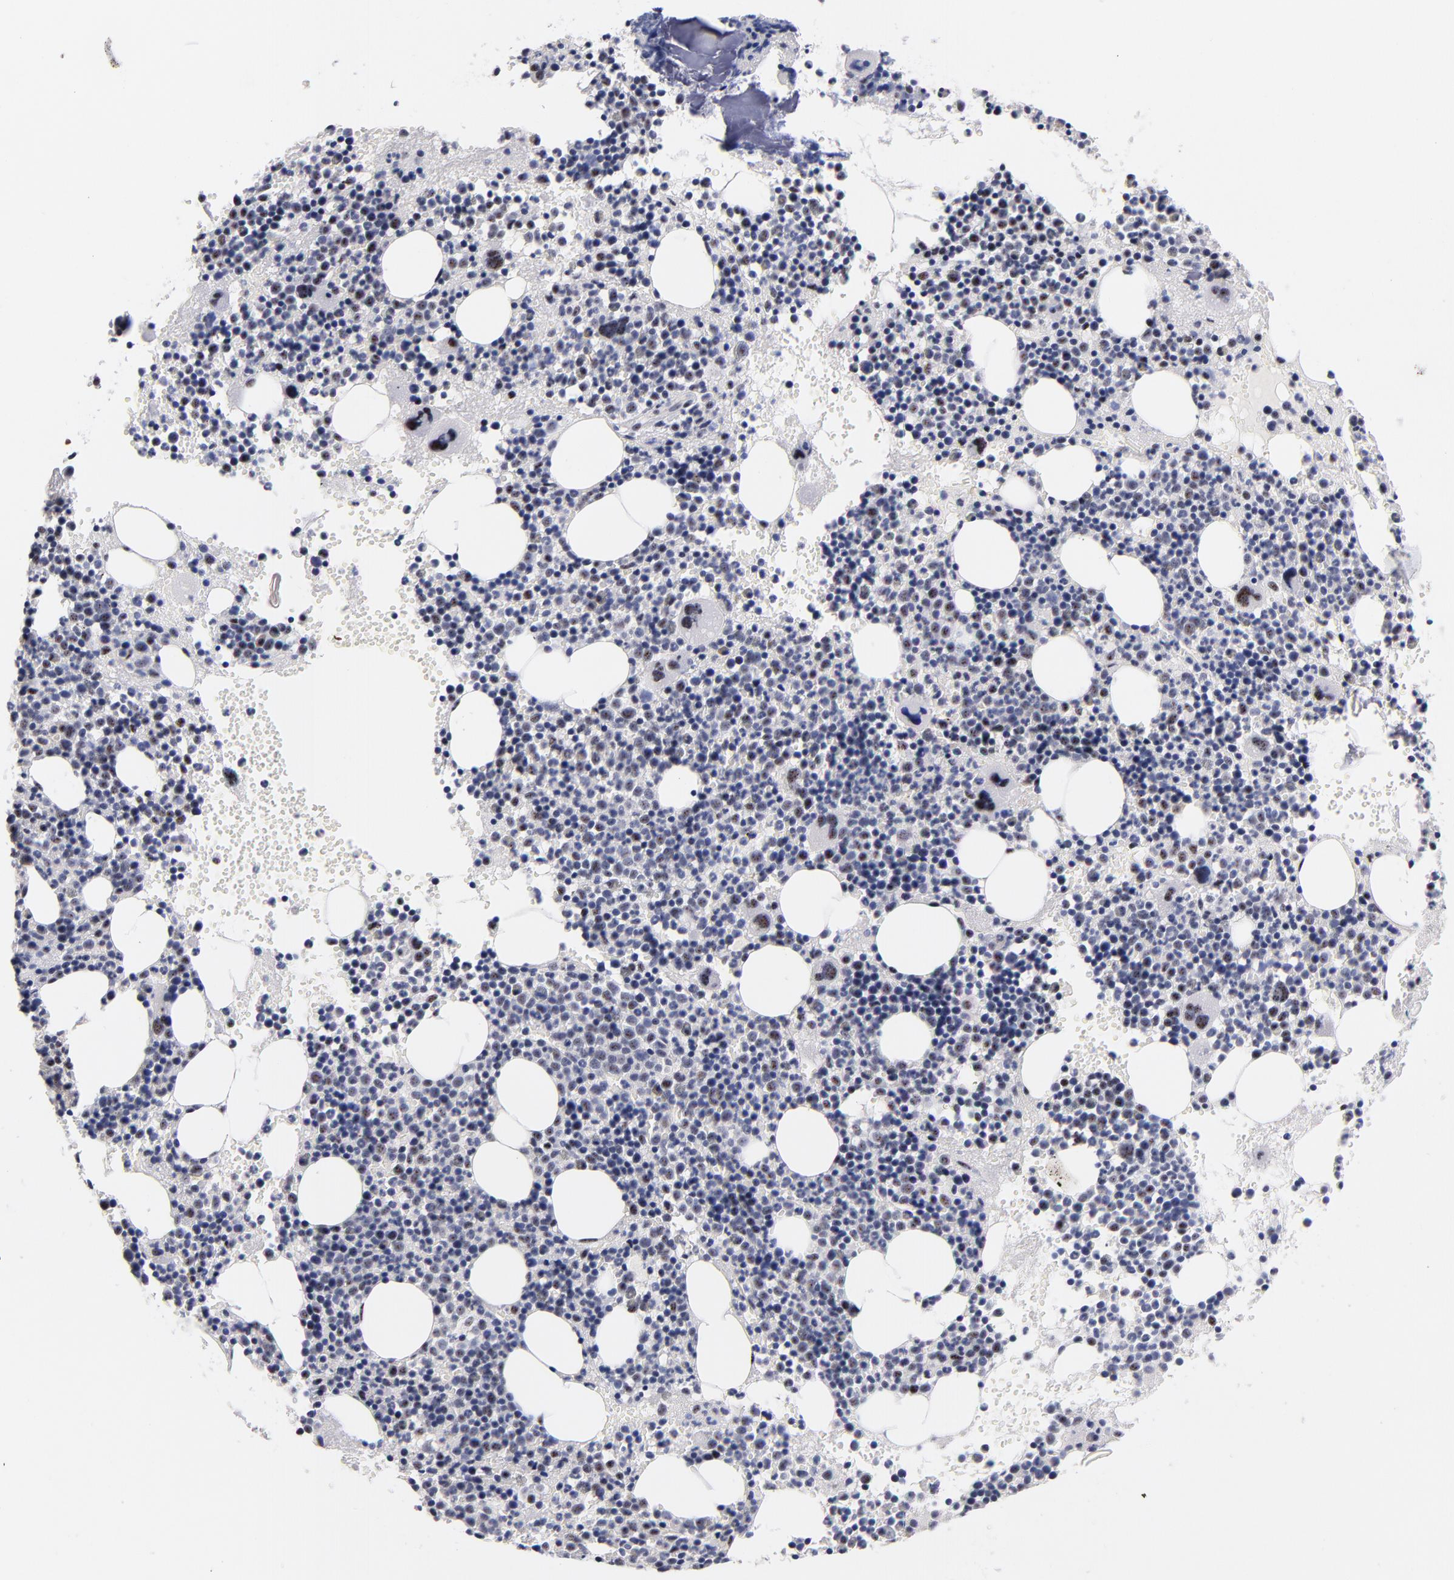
{"staining": {"intensity": "weak", "quantity": "<25%", "location": "nuclear"}, "tissue": "bone marrow", "cell_type": "Hematopoietic cells", "image_type": "normal", "snomed": [{"axis": "morphology", "description": "Normal tissue, NOS"}, {"axis": "topography", "description": "Bone marrow"}], "caption": "This is a micrograph of immunohistochemistry staining of normal bone marrow, which shows no expression in hematopoietic cells. (DAB immunohistochemistry visualized using brightfield microscopy, high magnification).", "gene": "RAF1", "patient": {"sex": "male", "age": 34}}